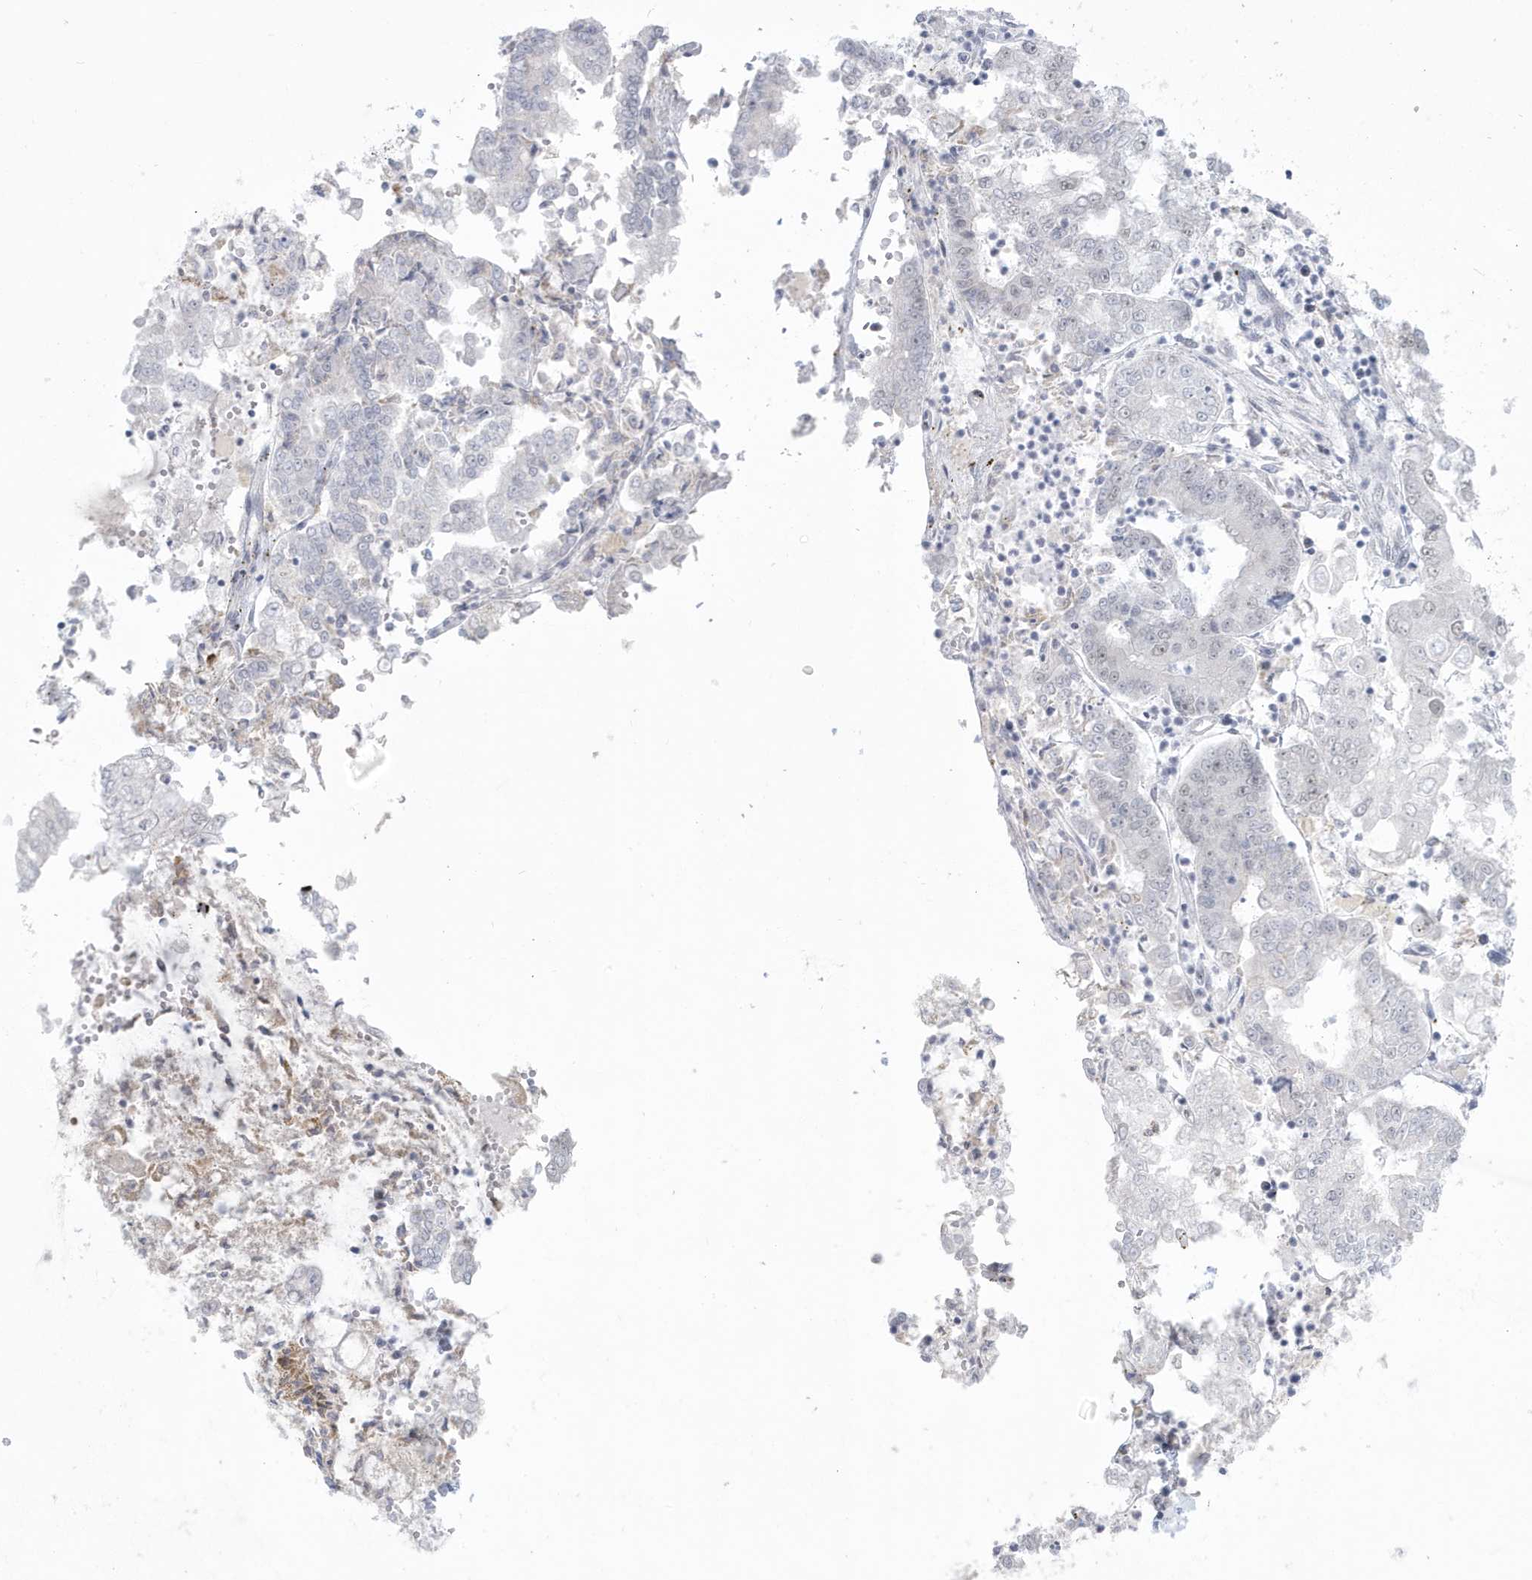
{"staining": {"intensity": "negative", "quantity": "none", "location": "none"}, "tissue": "stomach cancer", "cell_type": "Tumor cells", "image_type": "cancer", "snomed": [{"axis": "morphology", "description": "Adenocarcinoma, NOS"}, {"axis": "topography", "description": "Stomach"}], "caption": "DAB immunohistochemical staining of adenocarcinoma (stomach) reveals no significant staining in tumor cells. (Immunohistochemistry, brightfield microscopy, high magnification).", "gene": "HERC6", "patient": {"sex": "male", "age": 76}}